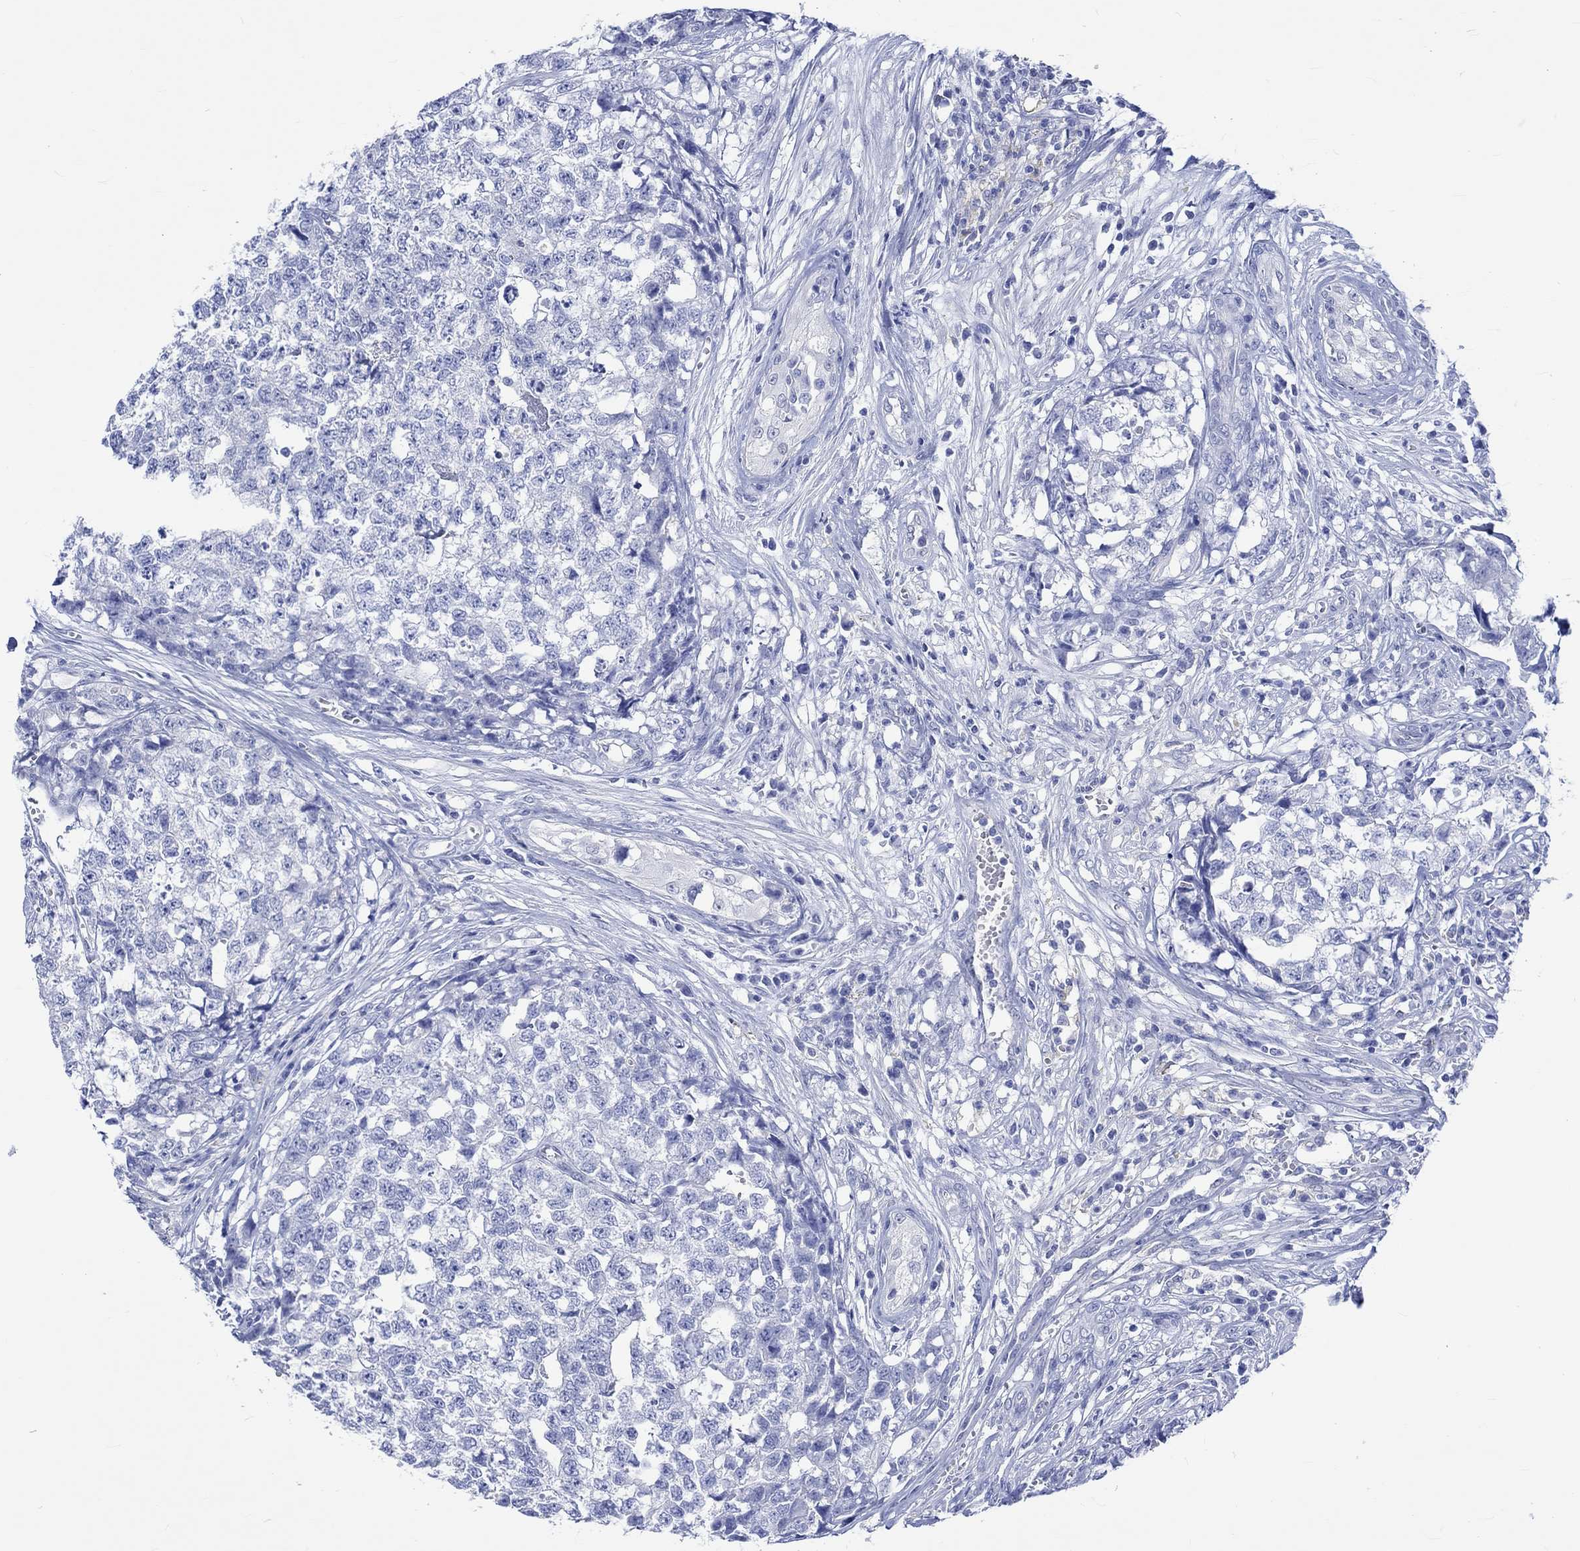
{"staining": {"intensity": "negative", "quantity": "none", "location": "none"}, "tissue": "testis cancer", "cell_type": "Tumor cells", "image_type": "cancer", "snomed": [{"axis": "morphology", "description": "Seminoma, NOS"}, {"axis": "morphology", "description": "Carcinoma, Embryonal, NOS"}, {"axis": "topography", "description": "Testis"}], "caption": "Tumor cells show no significant protein expression in testis cancer. The staining is performed using DAB (3,3'-diaminobenzidine) brown chromogen with nuclei counter-stained in using hematoxylin.", "gene": "KLHL33", "patient": {"sex": "male", "age": 22}}